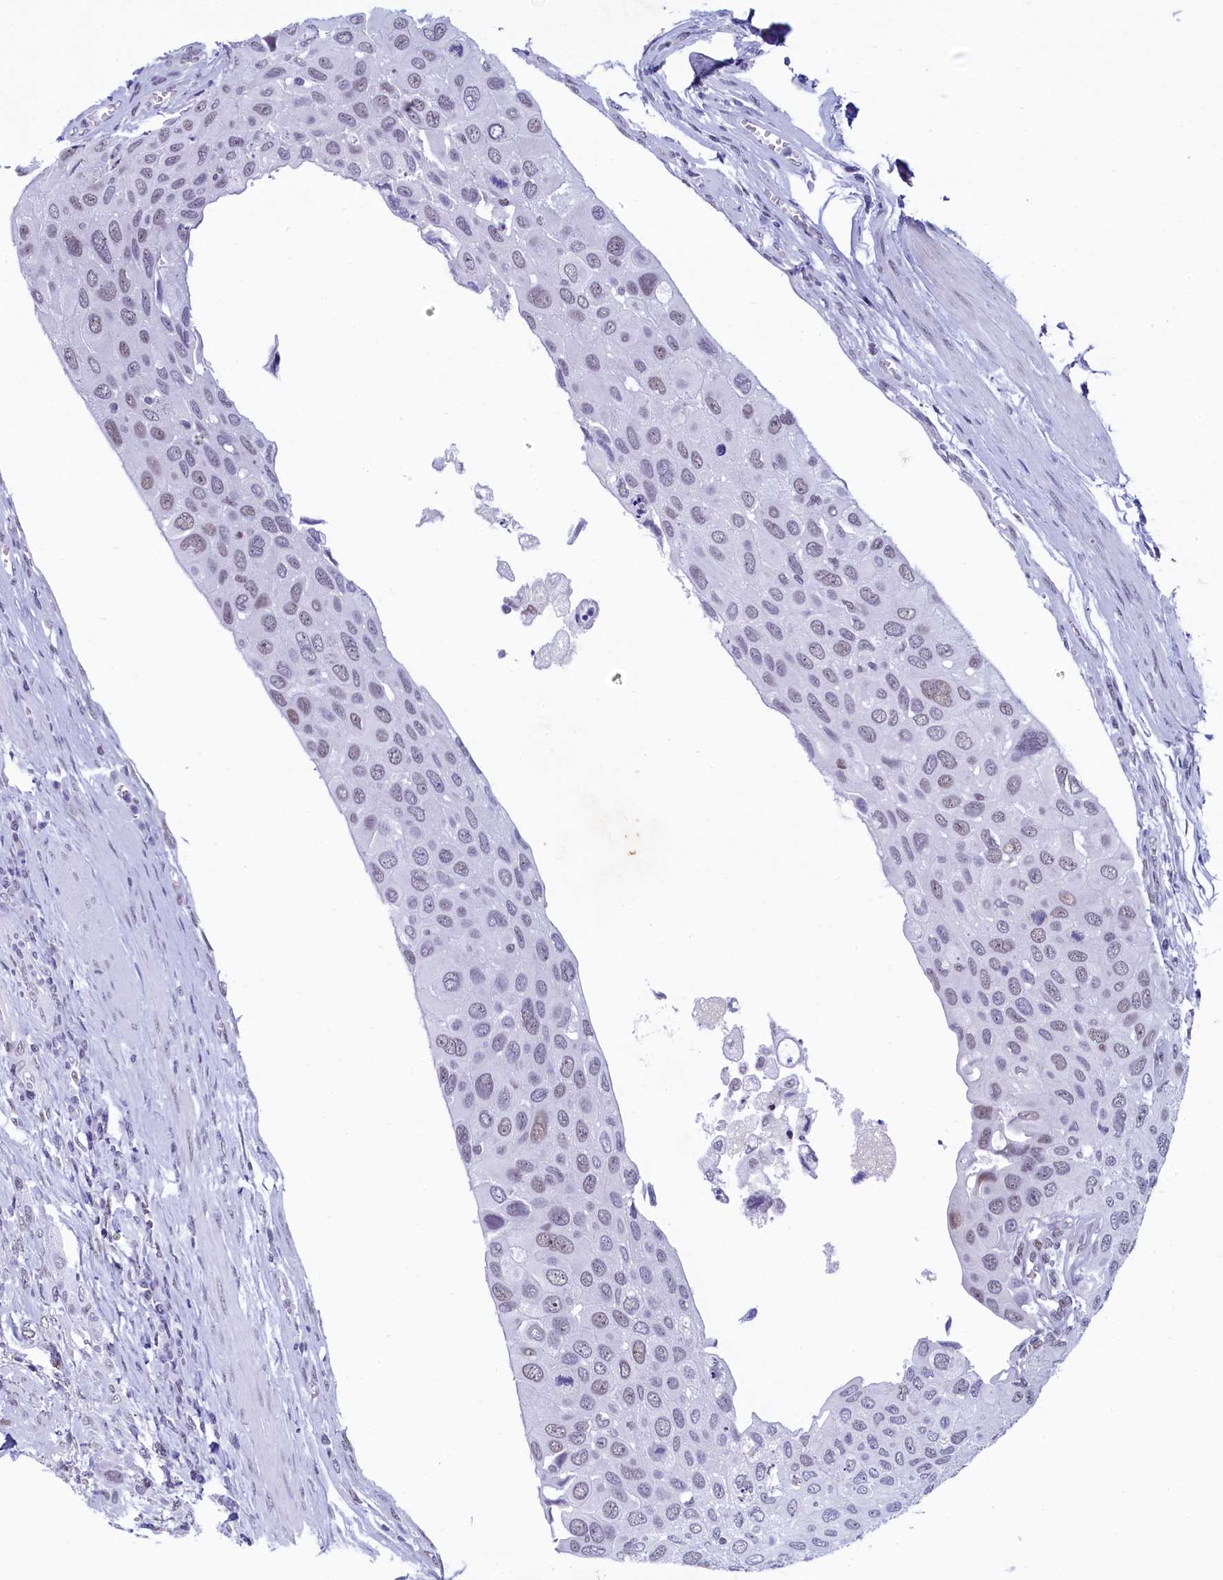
{"staining": {"intensity": "weak", "quantity": "<25%", "location": "nuclear"}, "tissue": "urothelial cancer", "cell_type": "Tumor cells", "image_type": "cancer", "snomed": [{"axis": "morphology", "description": "Urothelial carcinoma, High grade"}, {"axis": "topography", "description": "Urinary bladder"}], "caption": "Immunohistochemistry image of neoplastic tissue: urothelial carcinoma (high-grade) stained with DAB displays no significant protein expression in tumor cells.", "gene": "SUGP2", "patient": {"sex": "male", "age": 50}}